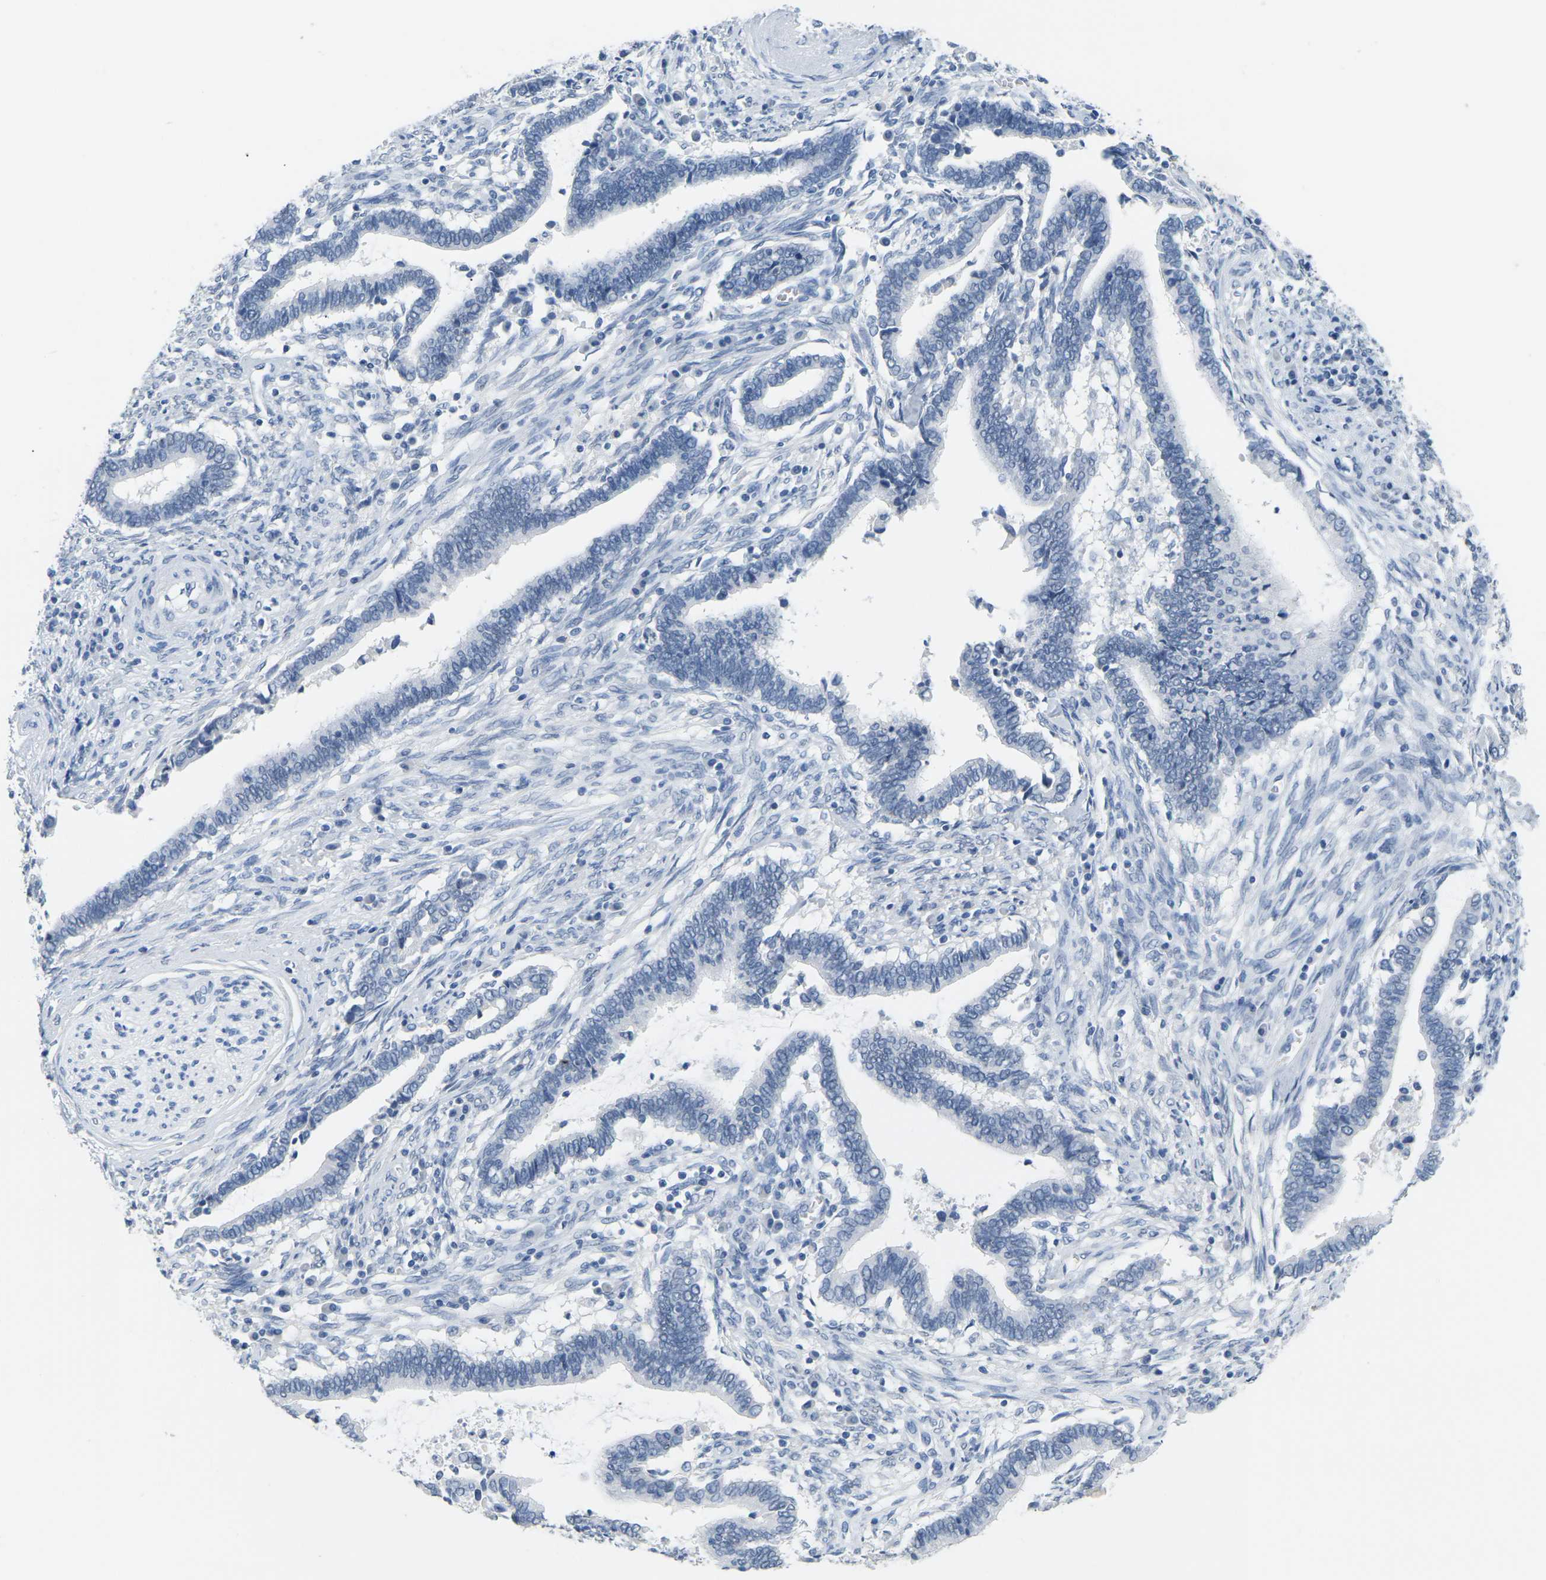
{"staining": {"intensity": "negative", "quantity": "none", "location": "none"}, "tissue": "cervical cancer", "cell_type": "Tumor cells", "image_type": "cancer", "snomed": [{"axis": "morphology", "description": "Adenocarcinoma, NOS"}, {"axis": "topography", "description": "Cervix"}], "caption": "Immunohistochemistry of cervical adenocarcinoma exhibits no positivity in tumor cells.", "gene": "CTAG1A", "patient": {"sex": "female", "age": 44}}